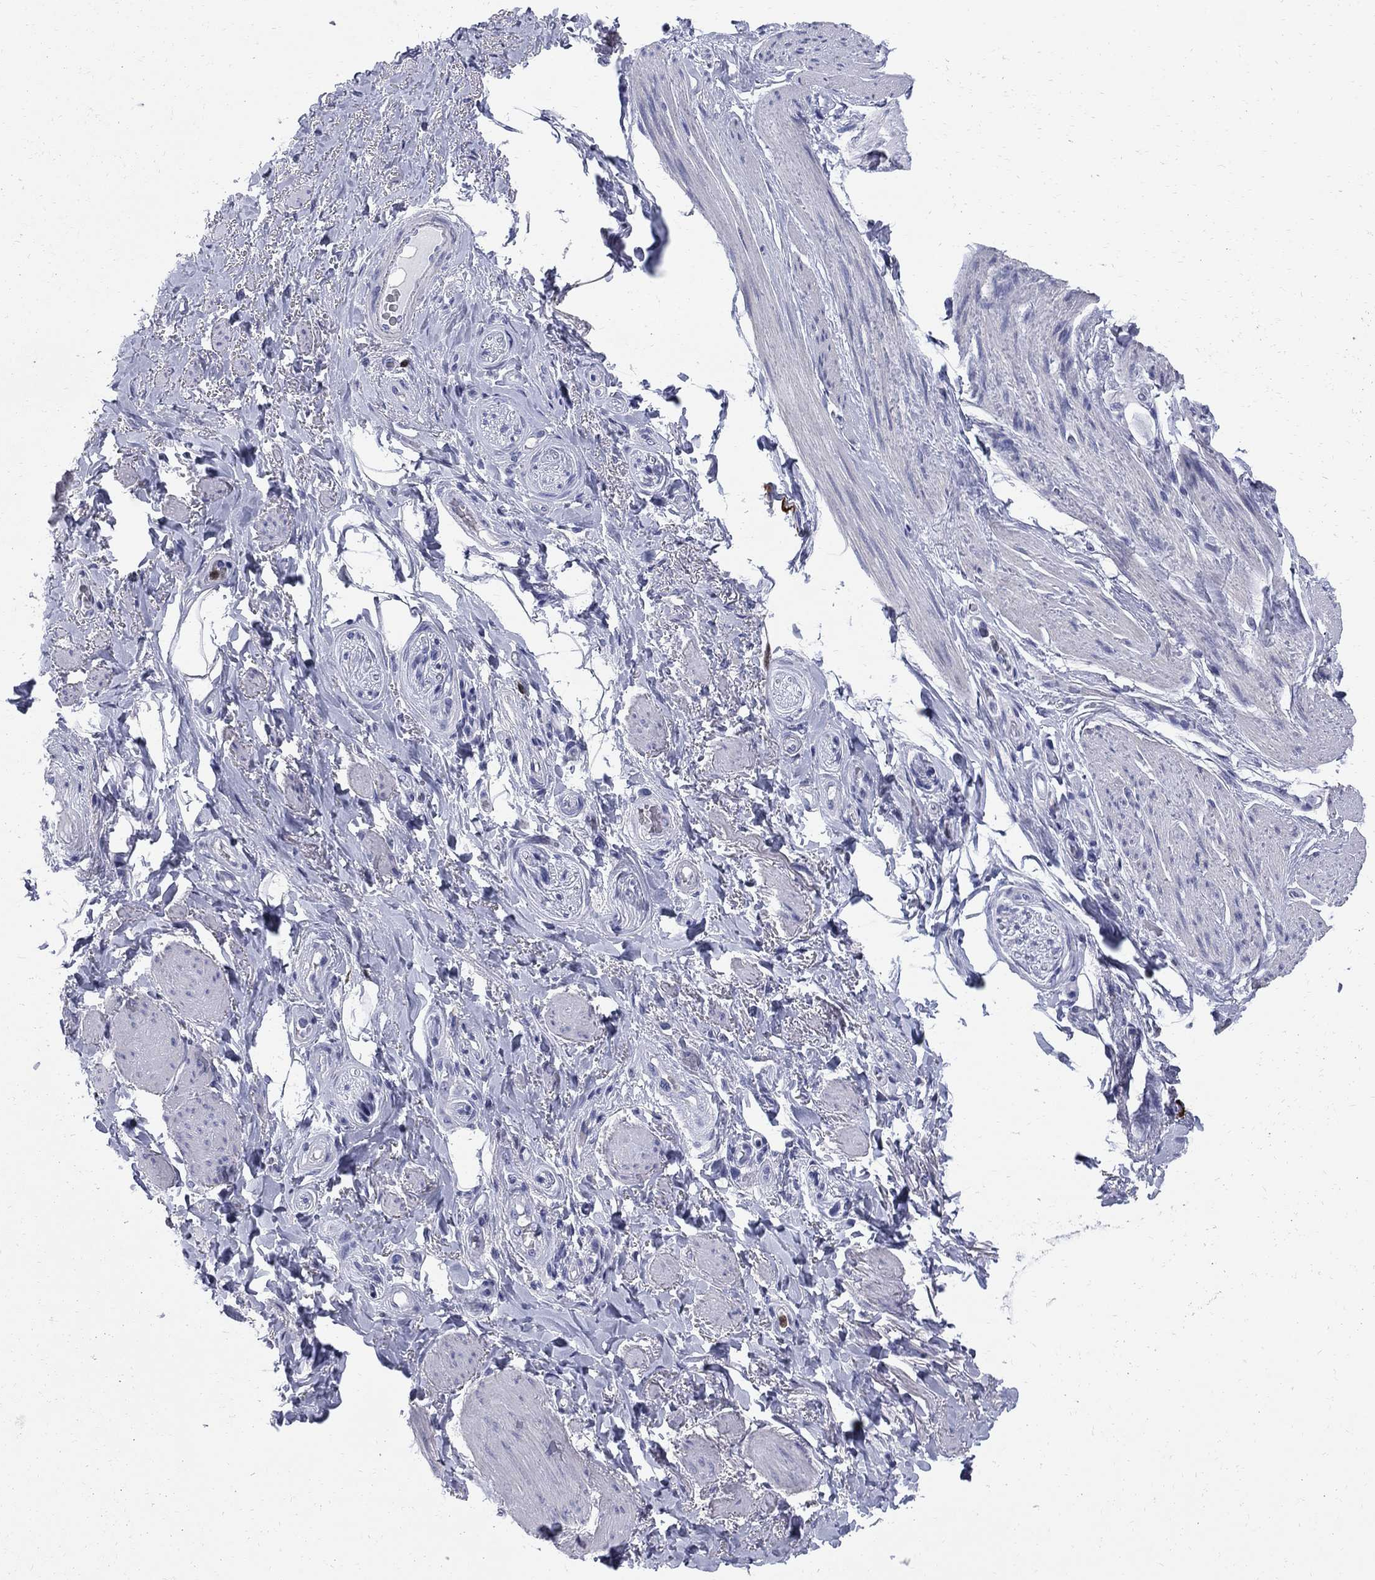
{"staining": {"intensity": "negative", "quantity": "none", "location": "none"}, "tissue": "soft tissue", "cell_type": "Fibroblasts", "image_type": "normal", "snomed": [{"axis": "morphology", "description": "Normal tissue, NOS"}, {"axis": "topography", "description": "Skeletal muscle"}, {"axis": "topography", "description": "Anal"}, {"axis": "topography", "description": "Peripheral nerve tissue"}], "caption": "High magnification brightfield microscopy of benign soft tissue stained with DAB (3,3'-diaminobenzidine) (brown) and counterstained with hematoxylin (blue): fibroblasts show no significant expression.", "gene": "SERPINB2", "patient": {"sex": "male", "age": 53}}